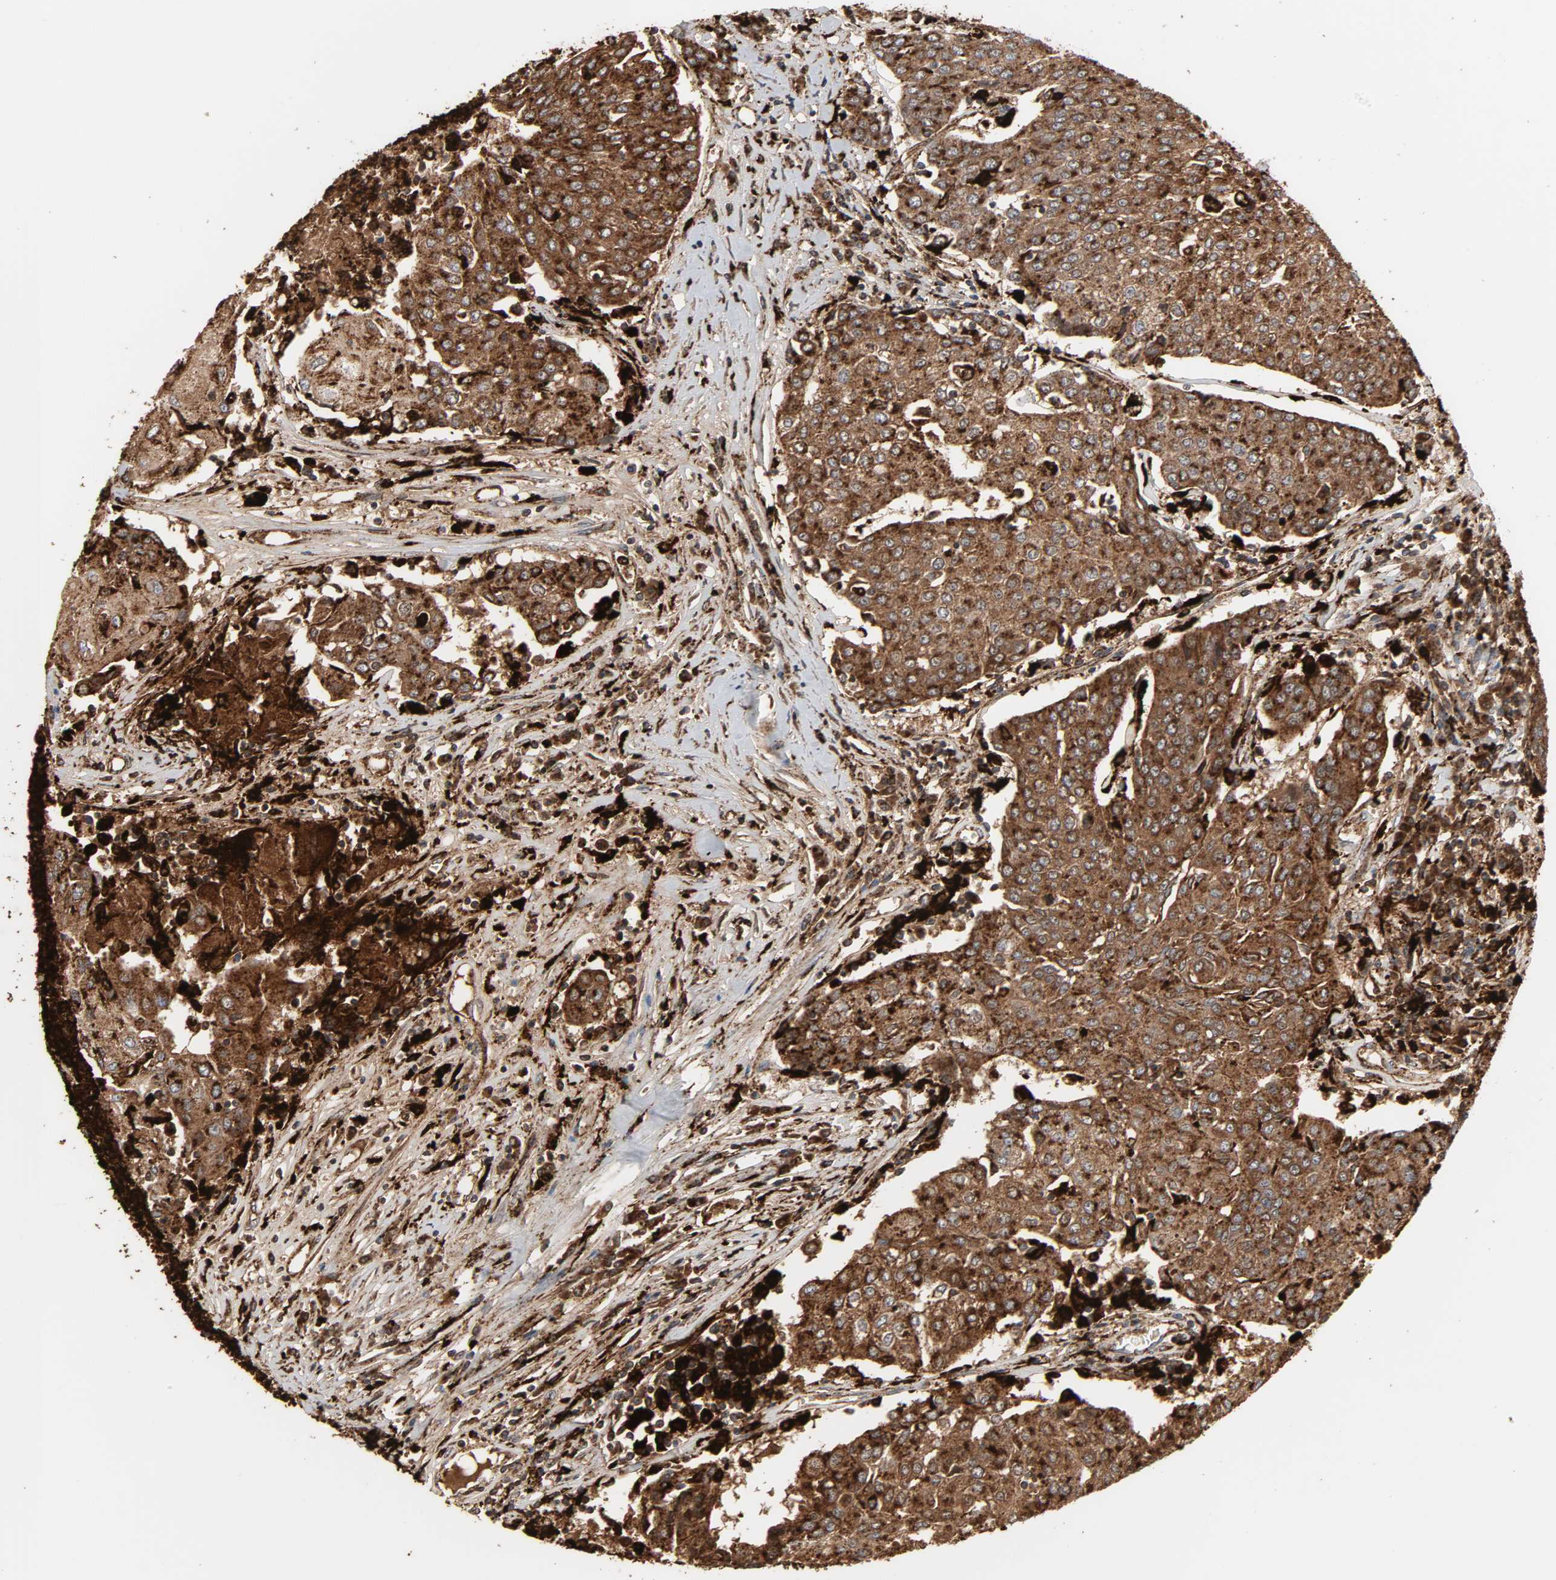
{"staining": {"intensity": "strong", "quantity": ">75%", "location": "cytoplasmic/membranous"}, "tissue": "urothelial cancer", "cell_type": "Tumor cells", "image_type": "cancer", "snomed": [{"axis": "morphology", "description": "Urothelial carcinoma, High grade"}, {"axis": "topography", "description": "Urinary bladder"}], "caption": "Immunohistochemistry (IHC) (DAB) staining of human high-grade urothelial carcinoma shows strong cytoplasmic/membranous protein staining in about >75% of tumor cells.", "gene": "PSAP", "patient": {"sex": "female", "age": 85}}